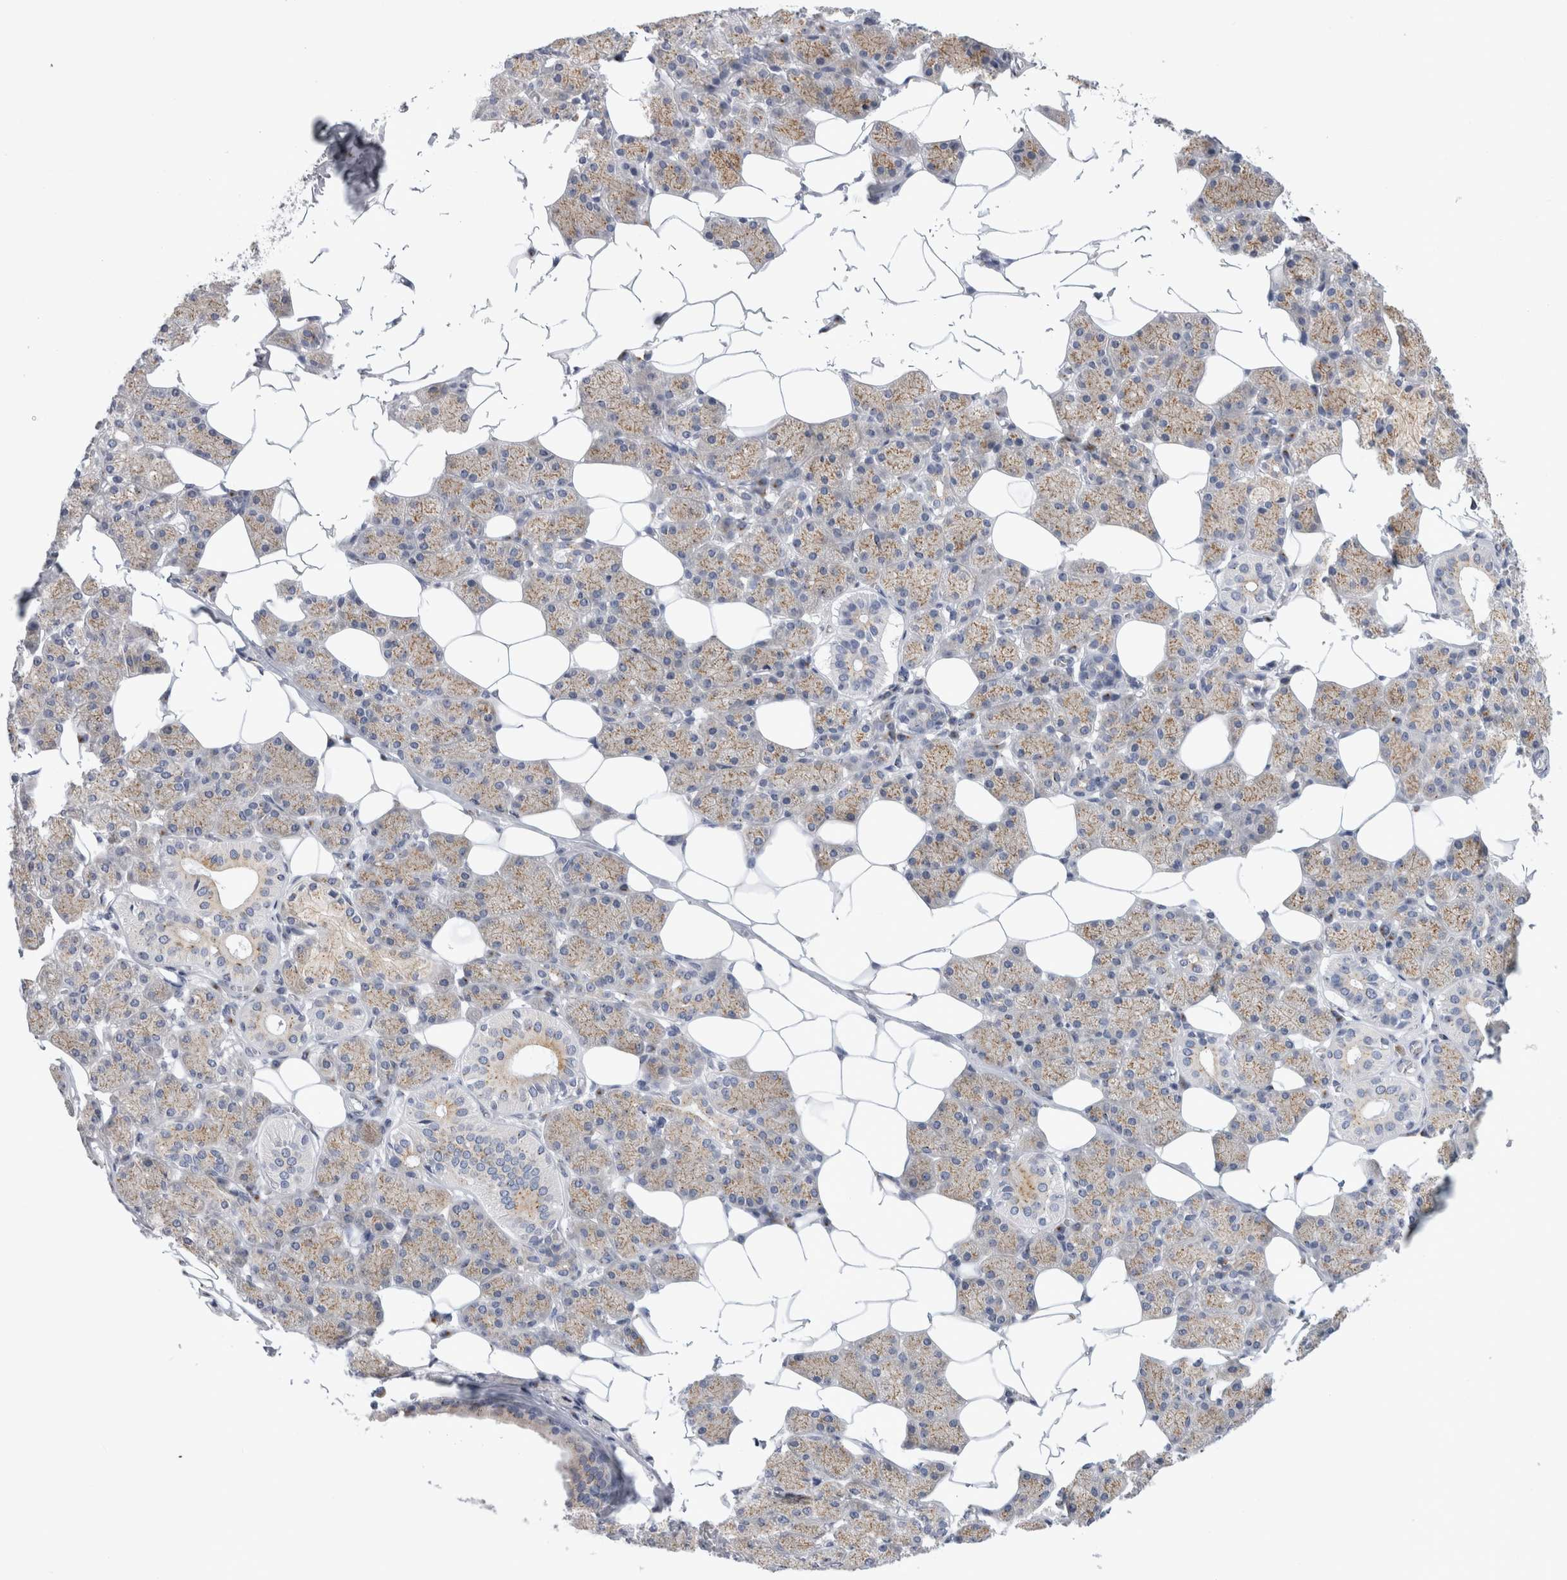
{"staining": {"intensity": "moderate", "quantity": "25%-75%", "location": "cytoplasmic/membranous"}, "tissue": "salivary gland", "cell_type": "Glandular cells", "image_type": "normal", "snomed": [{"axis": "morphology", "description": "Normal tissue, NOS"}, {"axis": "topography", "description": "Salivary gland"}], "caption": "Salivary gland stained with immunohistochemistry demonstrates moderate cytoplasmic/membranous positivity in approximately 25%-75% of glandular cells. The staining was performed using DAB to visualize the protein expression in brown, while the nuclei were stained in blue with hematoxylin (Magnification: 20x).", "gene": "AKAP9", "patient": {"sex": "female", "age": 33}}